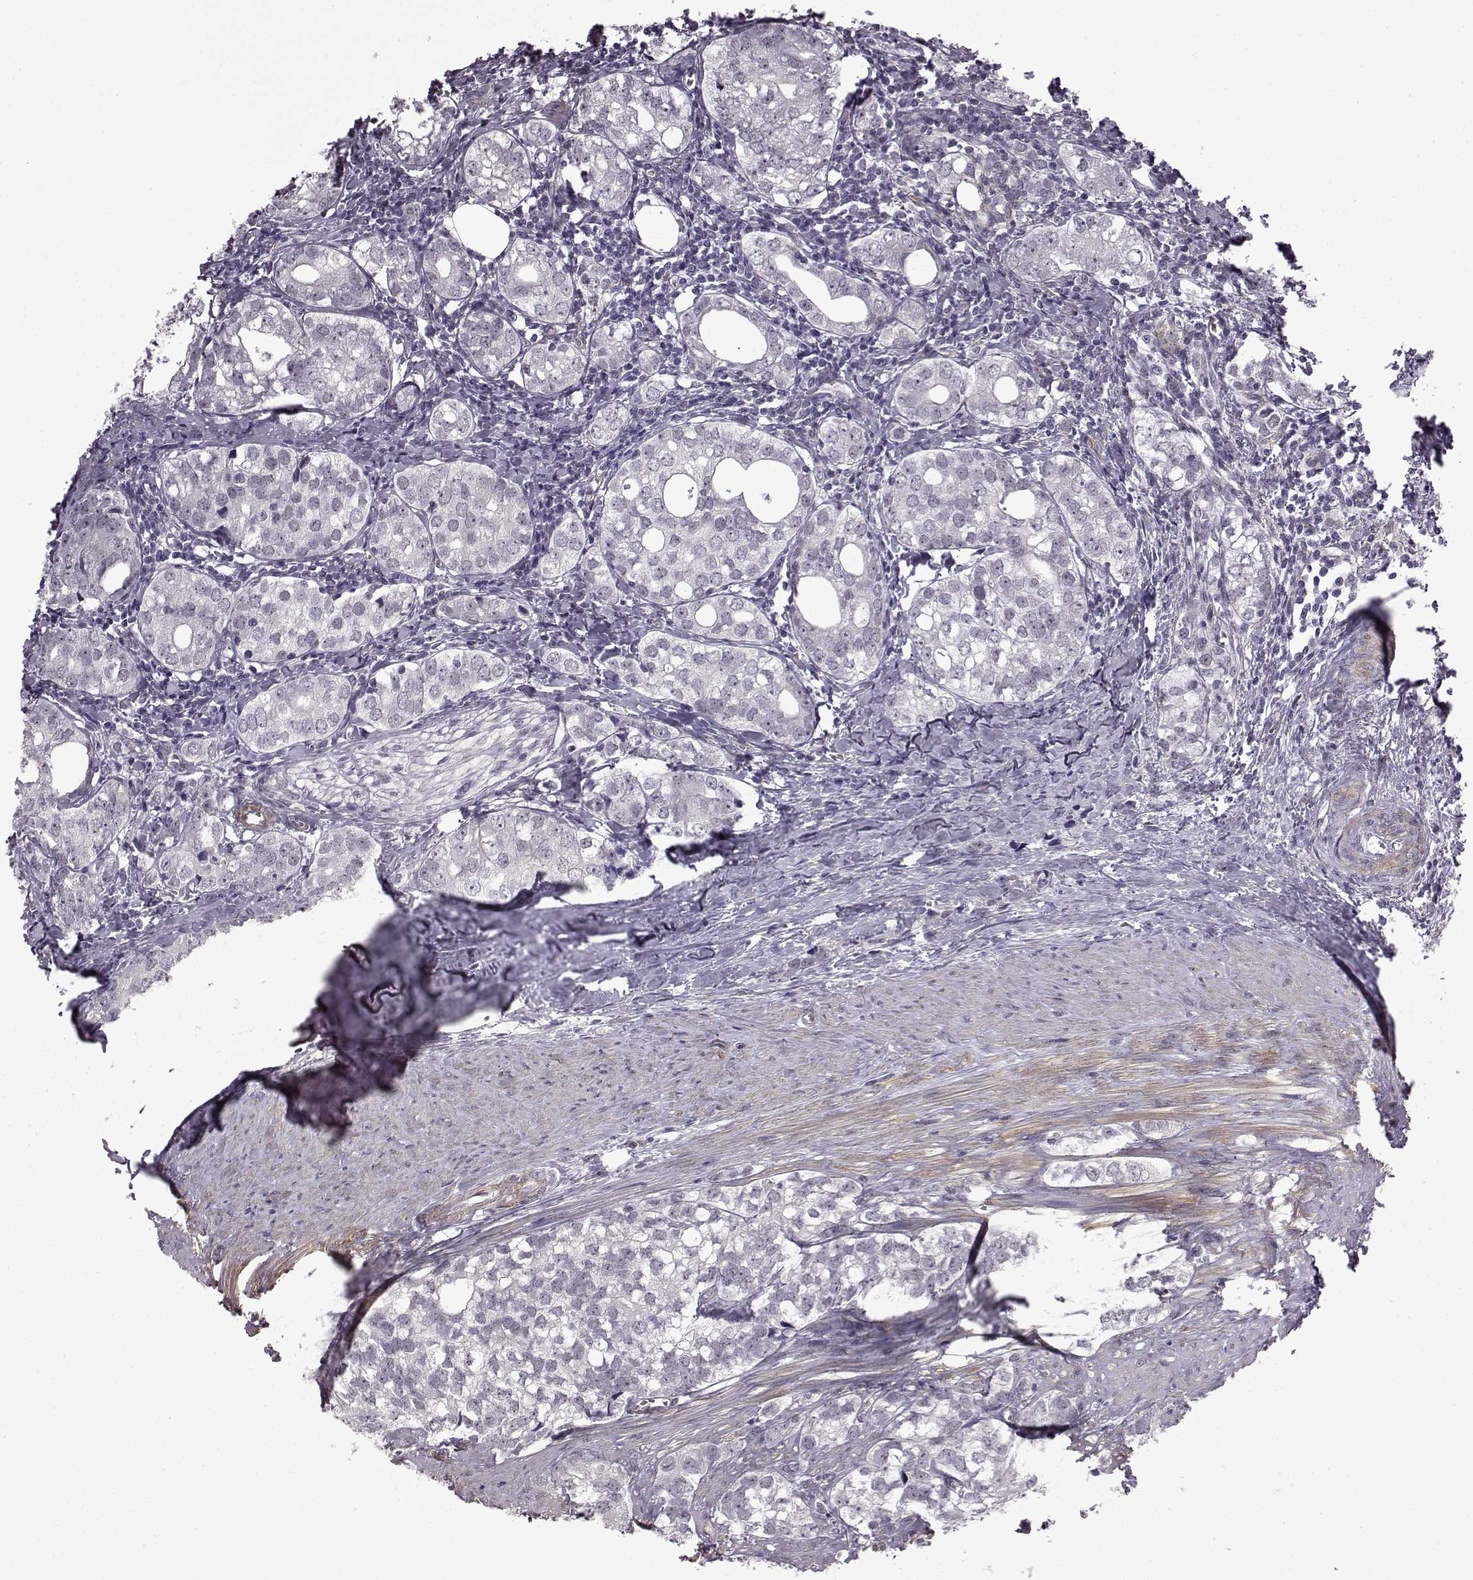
{"staining": {"intensity": "negative", "quantity": "none", "location": "none"}, "tissue": "prostate cancer", "cell_type": "Tumor cells", "image_type": "cancer", "snomed": [{"axis": "morphology", "description": "Adenocarcinoma, NOS"}, {"axis": "topography", "description": "Prostate and seminal vesicle, NOS"}], "caption": "Tumor cells are negative for protein expression in human prostate cancer (adenocarcinoma).", "gene": "SYNPO2", "patient": {"sex": "male", "age": 63}}